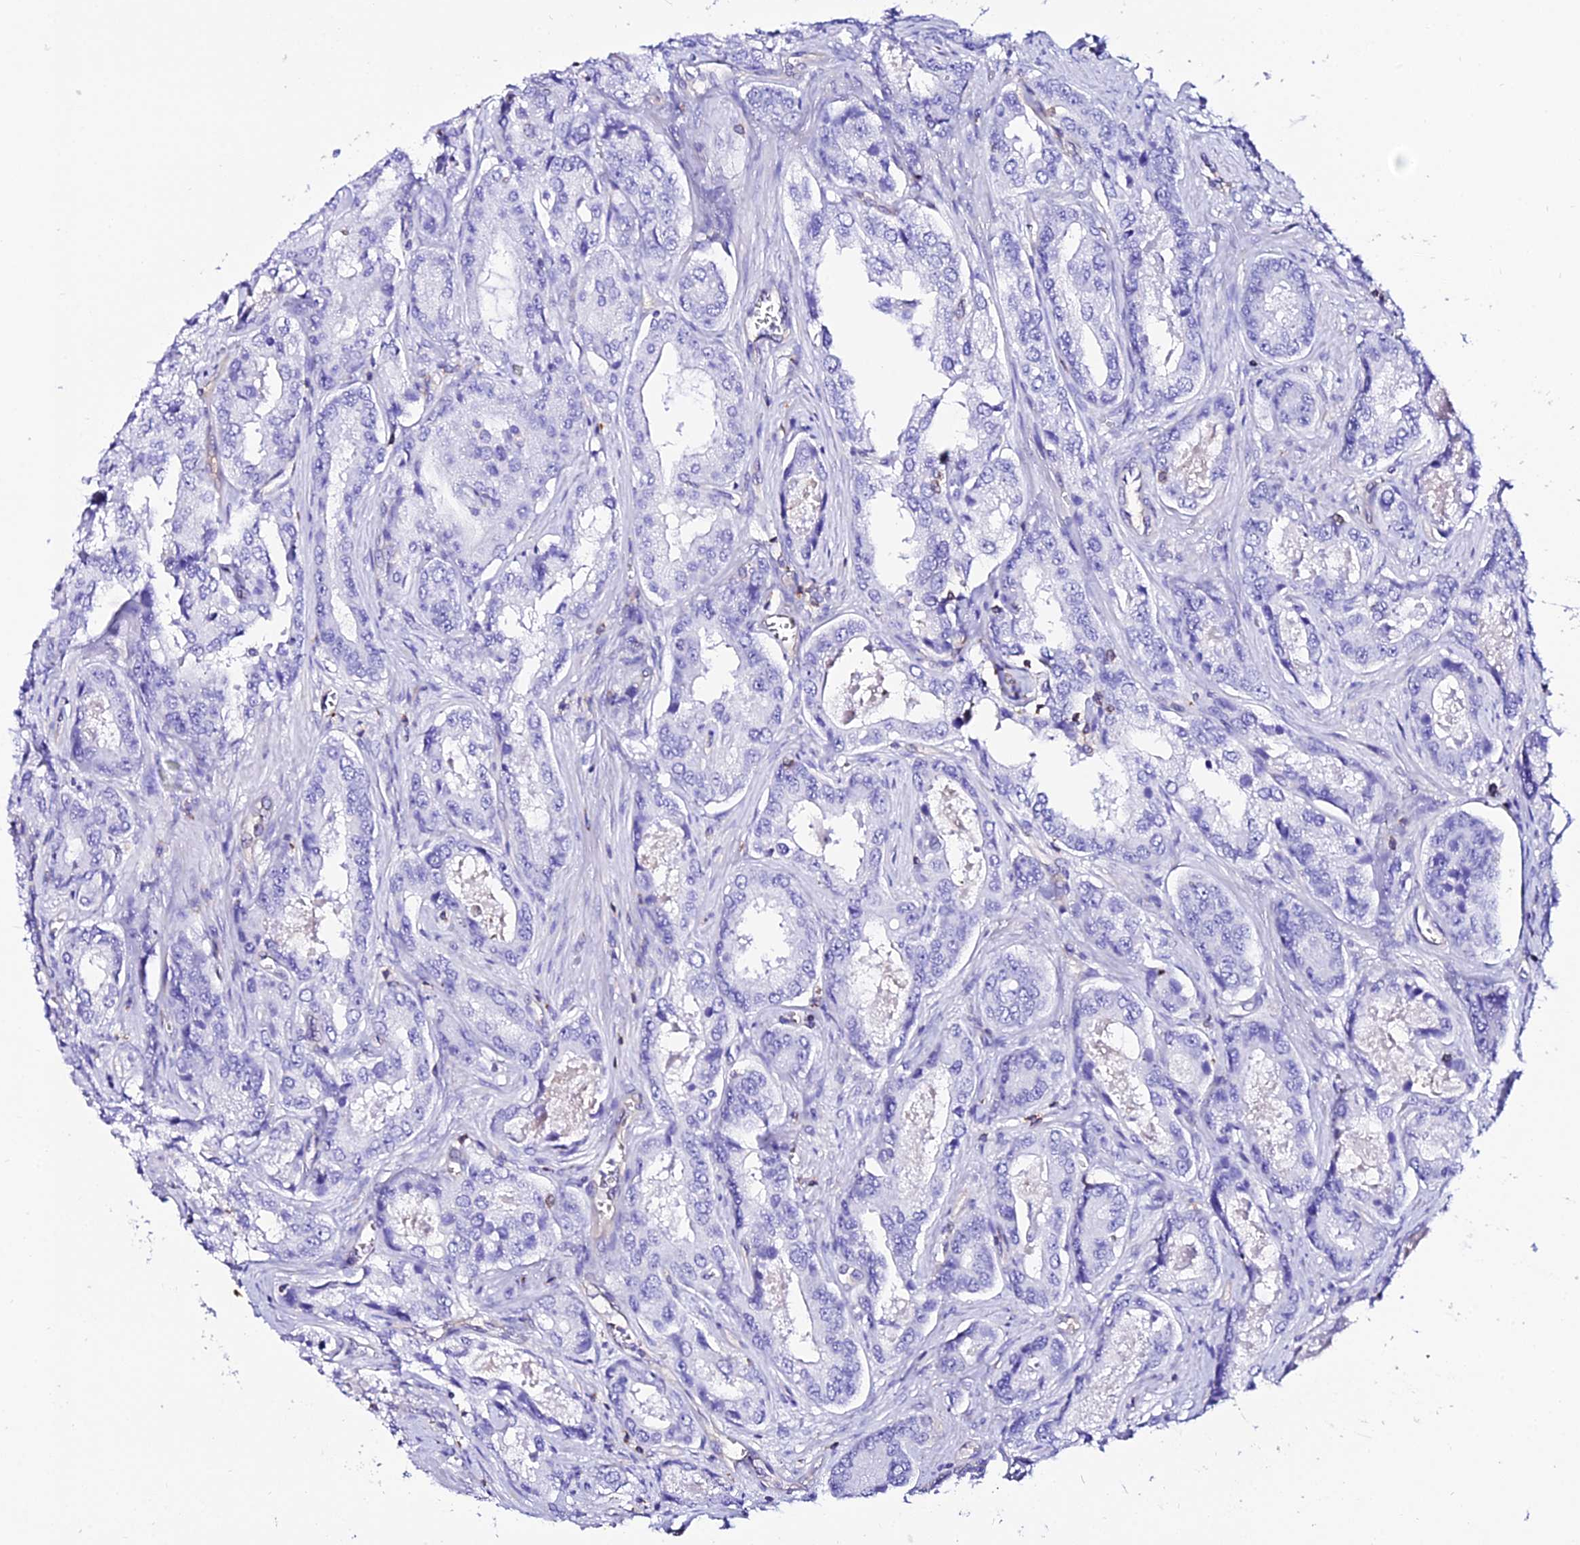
{"staining": {"intensity": "negative", "quantity": "none", "location": "none"}, "tissue": "prostate cancer", "cell_type": "Tumor cells", "image_type": "cancer", "snomed": [{"axis": "morphology", "description": "Adenocarcinoma, Low grade"}, {"axis": "topography", "description": "Prostate"}], "caption": "Tumor cells show no significant positivity in prostate adenocarcinoma (low-grade). The staining is performed using DAB brown chromogen with nuclei counter-stained in using hematoxylin.", "gene": "S100A16", "patient": {"sex": "male", "age": 68}}